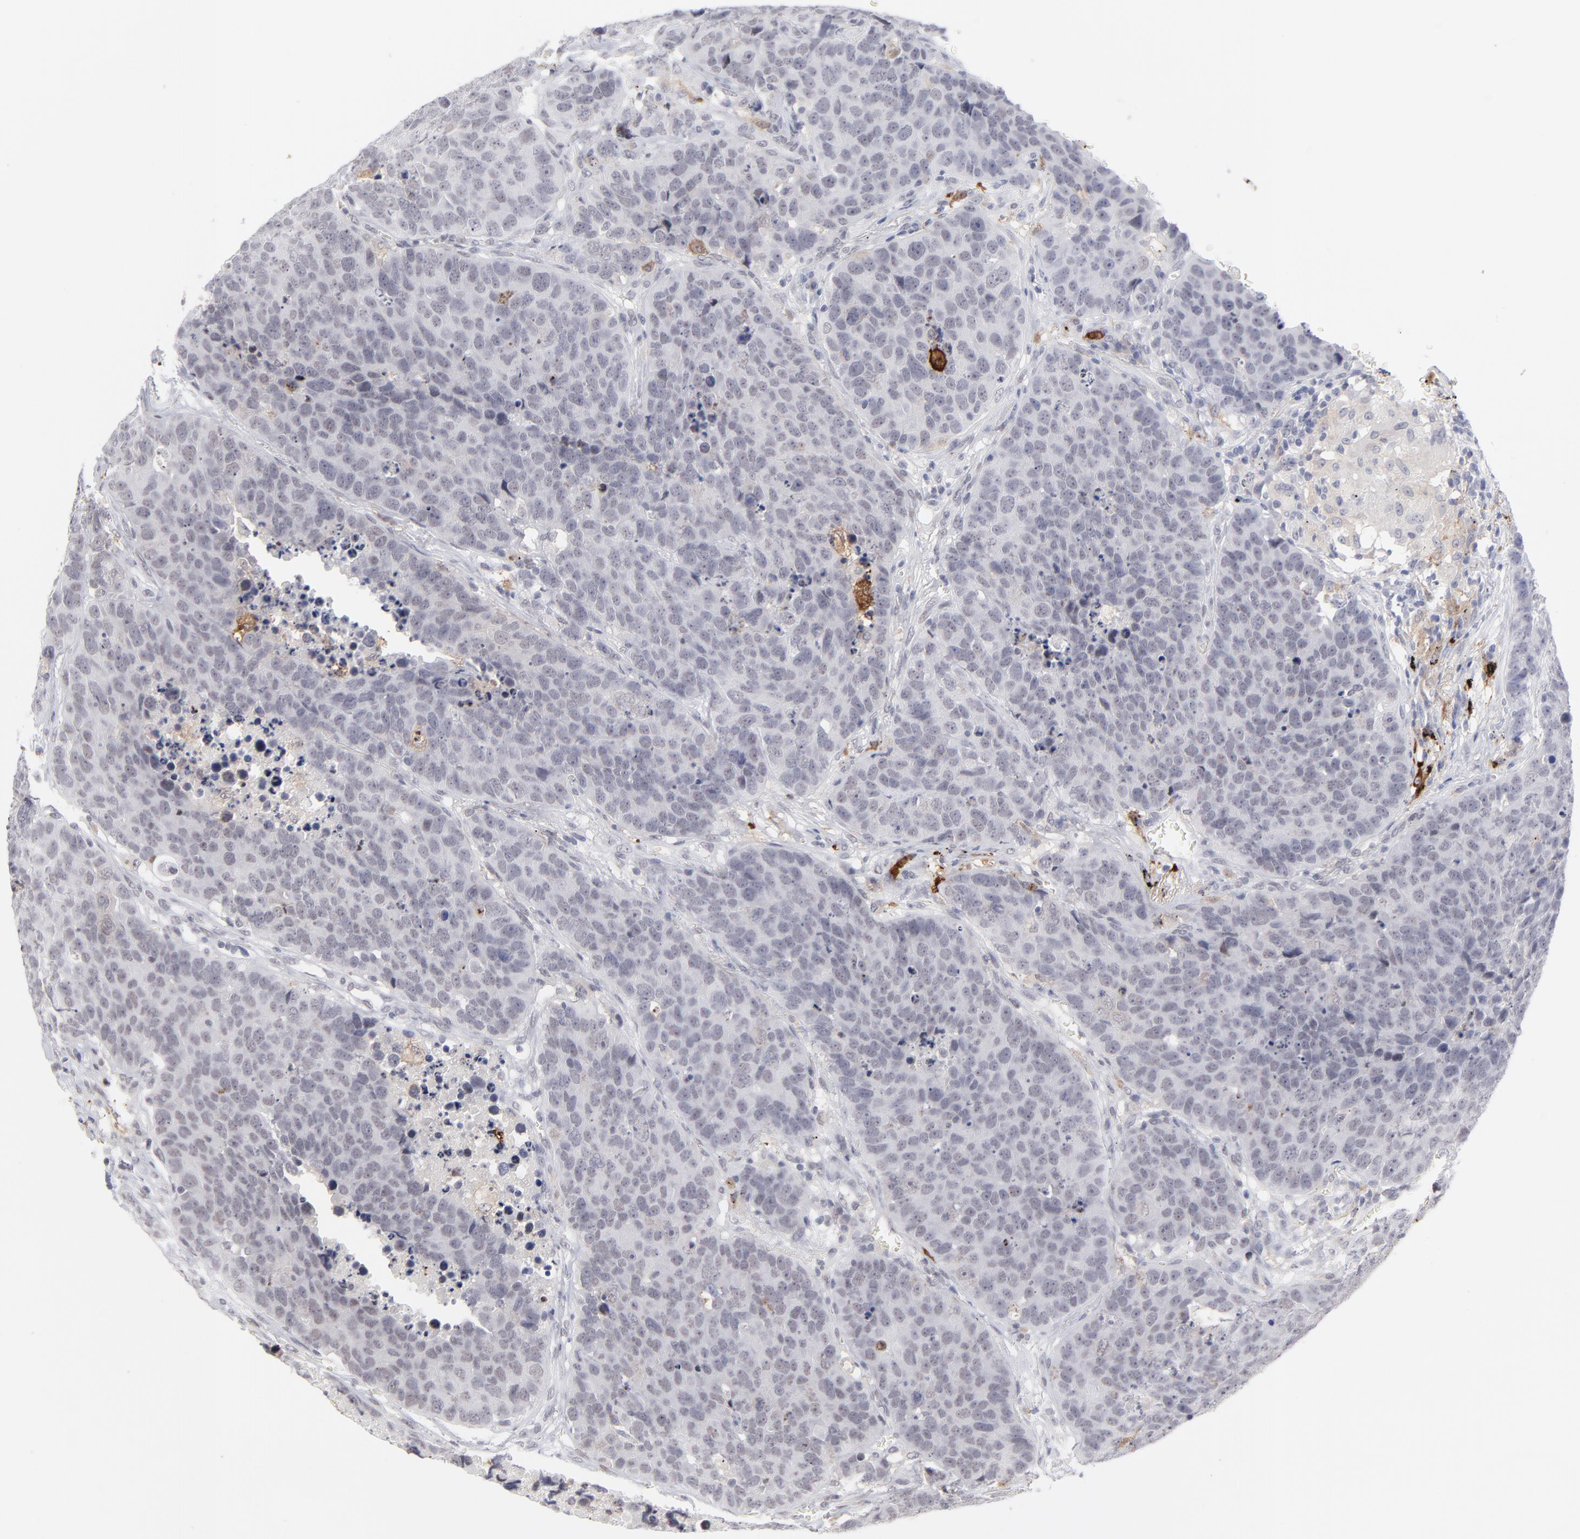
{"staining": {"intensity": "negative", "quantity": "none", "location": "none"}, "tissue": "carcinoid", "cell_type": "Tumor cells", "image_type": "cancer", "snomed": [{"axis": "morphology", "description": "Carcinoid, malignant, NOS"}, {"axis": "topography", "description": "Lung"}], "caption": "Human carcinoid stained for a protein using immunohistochemistry (IHC) shows no expression in tumor cells.", "gene": "CCR2", "patient": {"sex": "male", "age": 60}}